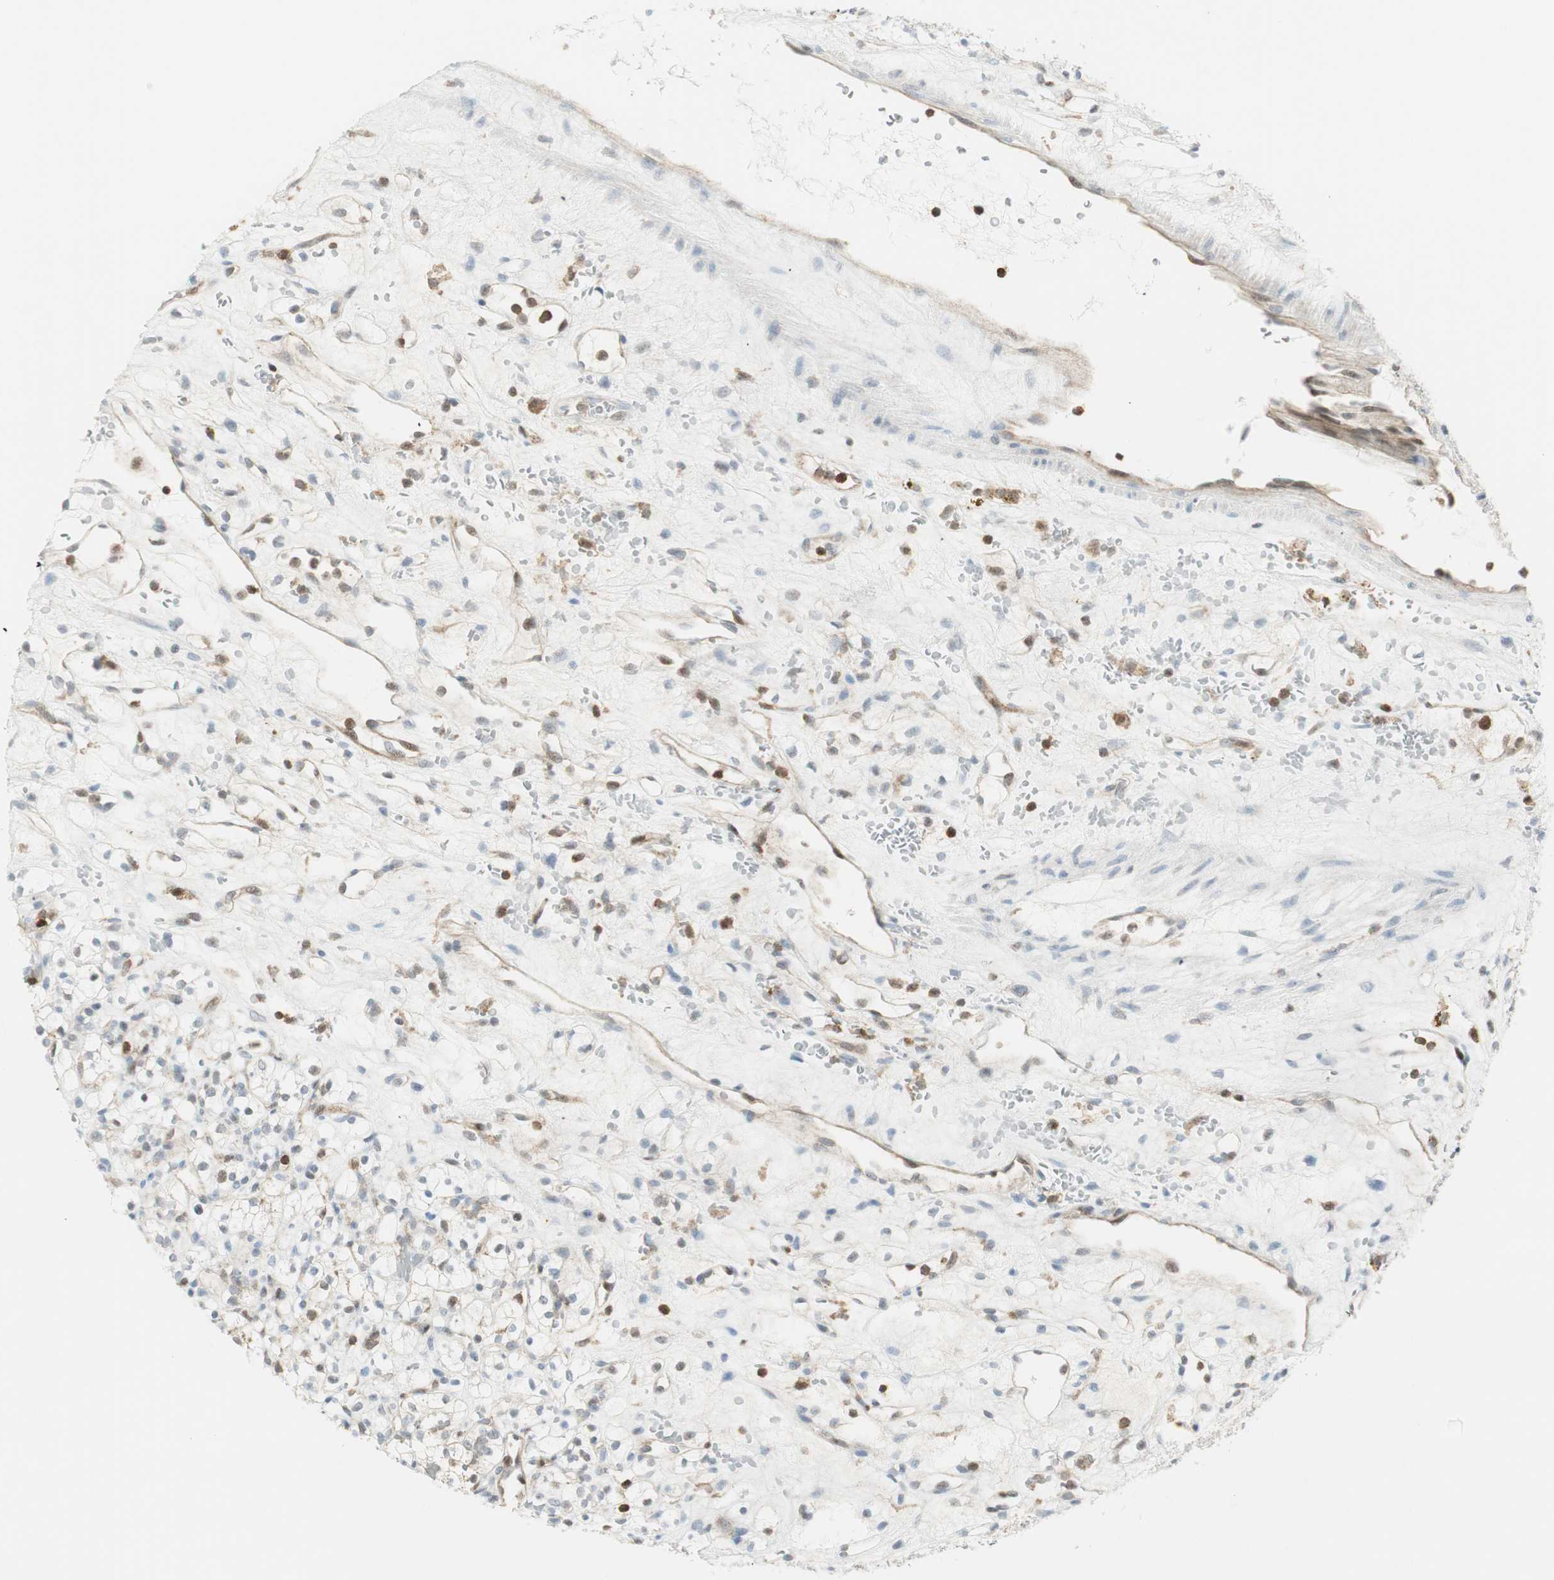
{"staining": {"intensity": "weak", "quantity": ">75%", "location": "cytoplasmic/membranous"}, "tissue": "renal cancer", "cell_type": "Tumor cells", "image_type": "cancer", "snomed": [{"axis": "morphology", "description": "Adenocarcinoma, NOS"}, {"axis": "topography", "description": "Kidney"}], "caption": "Renal cancer (adenocarcinoma) stained for a protein shows weak cytoplasmic/membranous positivity in tumor cells.", "gene": "PPP1CA", "patient": {"sex": "female", "age": 60}}